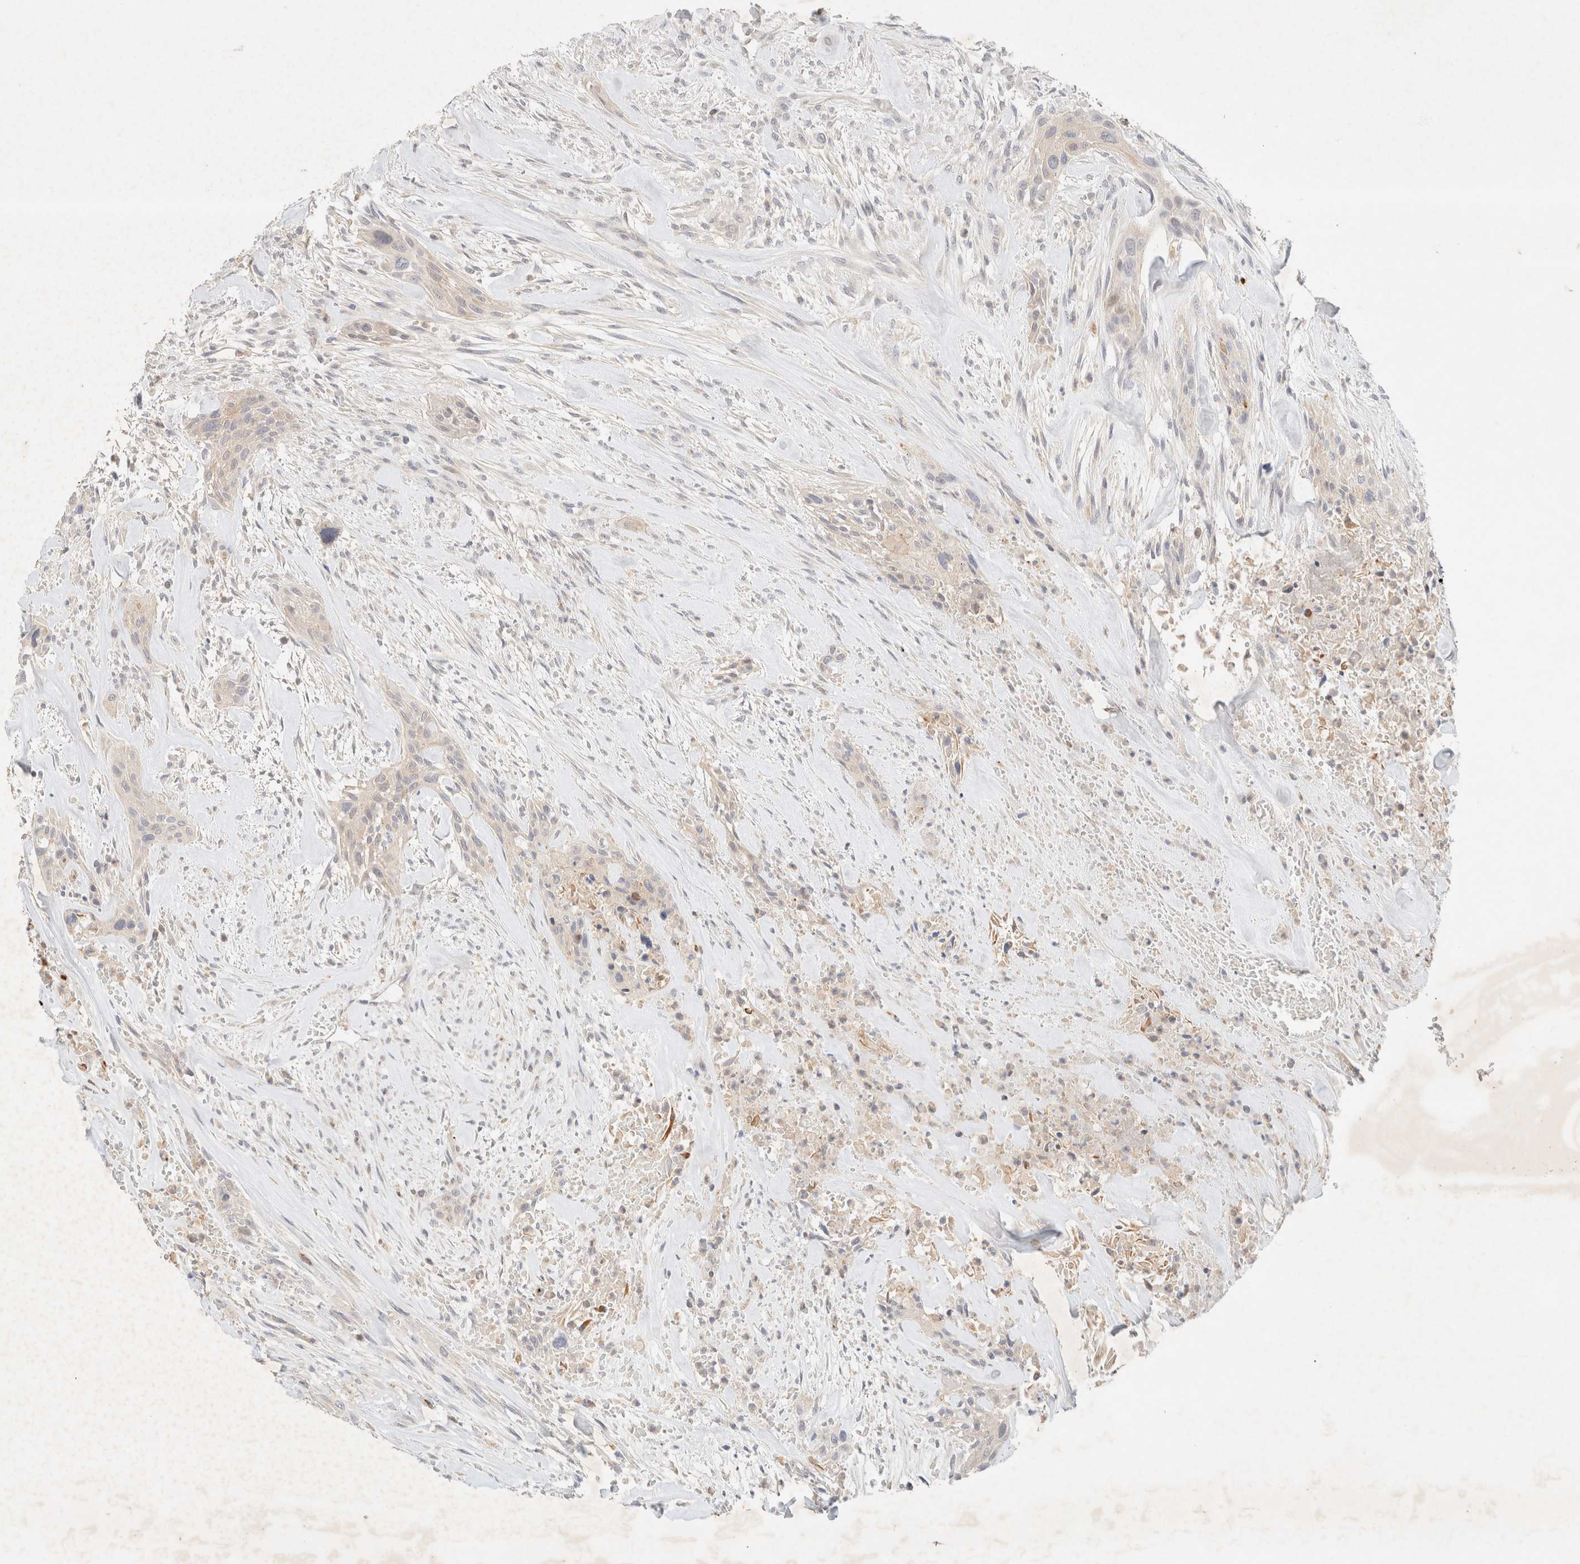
{"staining": {"intensity": "negative", "quantity": "none", "location": "none"}, "tissue": "urothelial cancer", "cell_type": "Tumor cells", "image_type": "cancer", "snomed": [{"axis": "morphology", "description": "Urothelial carcinoma, High grade"}, {"axis": "topography", "description": "Urinary bladder"}], "caption": "Tumor cells show no significant positivity in urothelial cancer. (DAB (3,3'-diaminobenzidine) immunohistochemistry (IHC) visualized using brightfield microscopy, high magnification).", "gene": "SGSM2", "patient": {"sex": "male", "age": 35}}